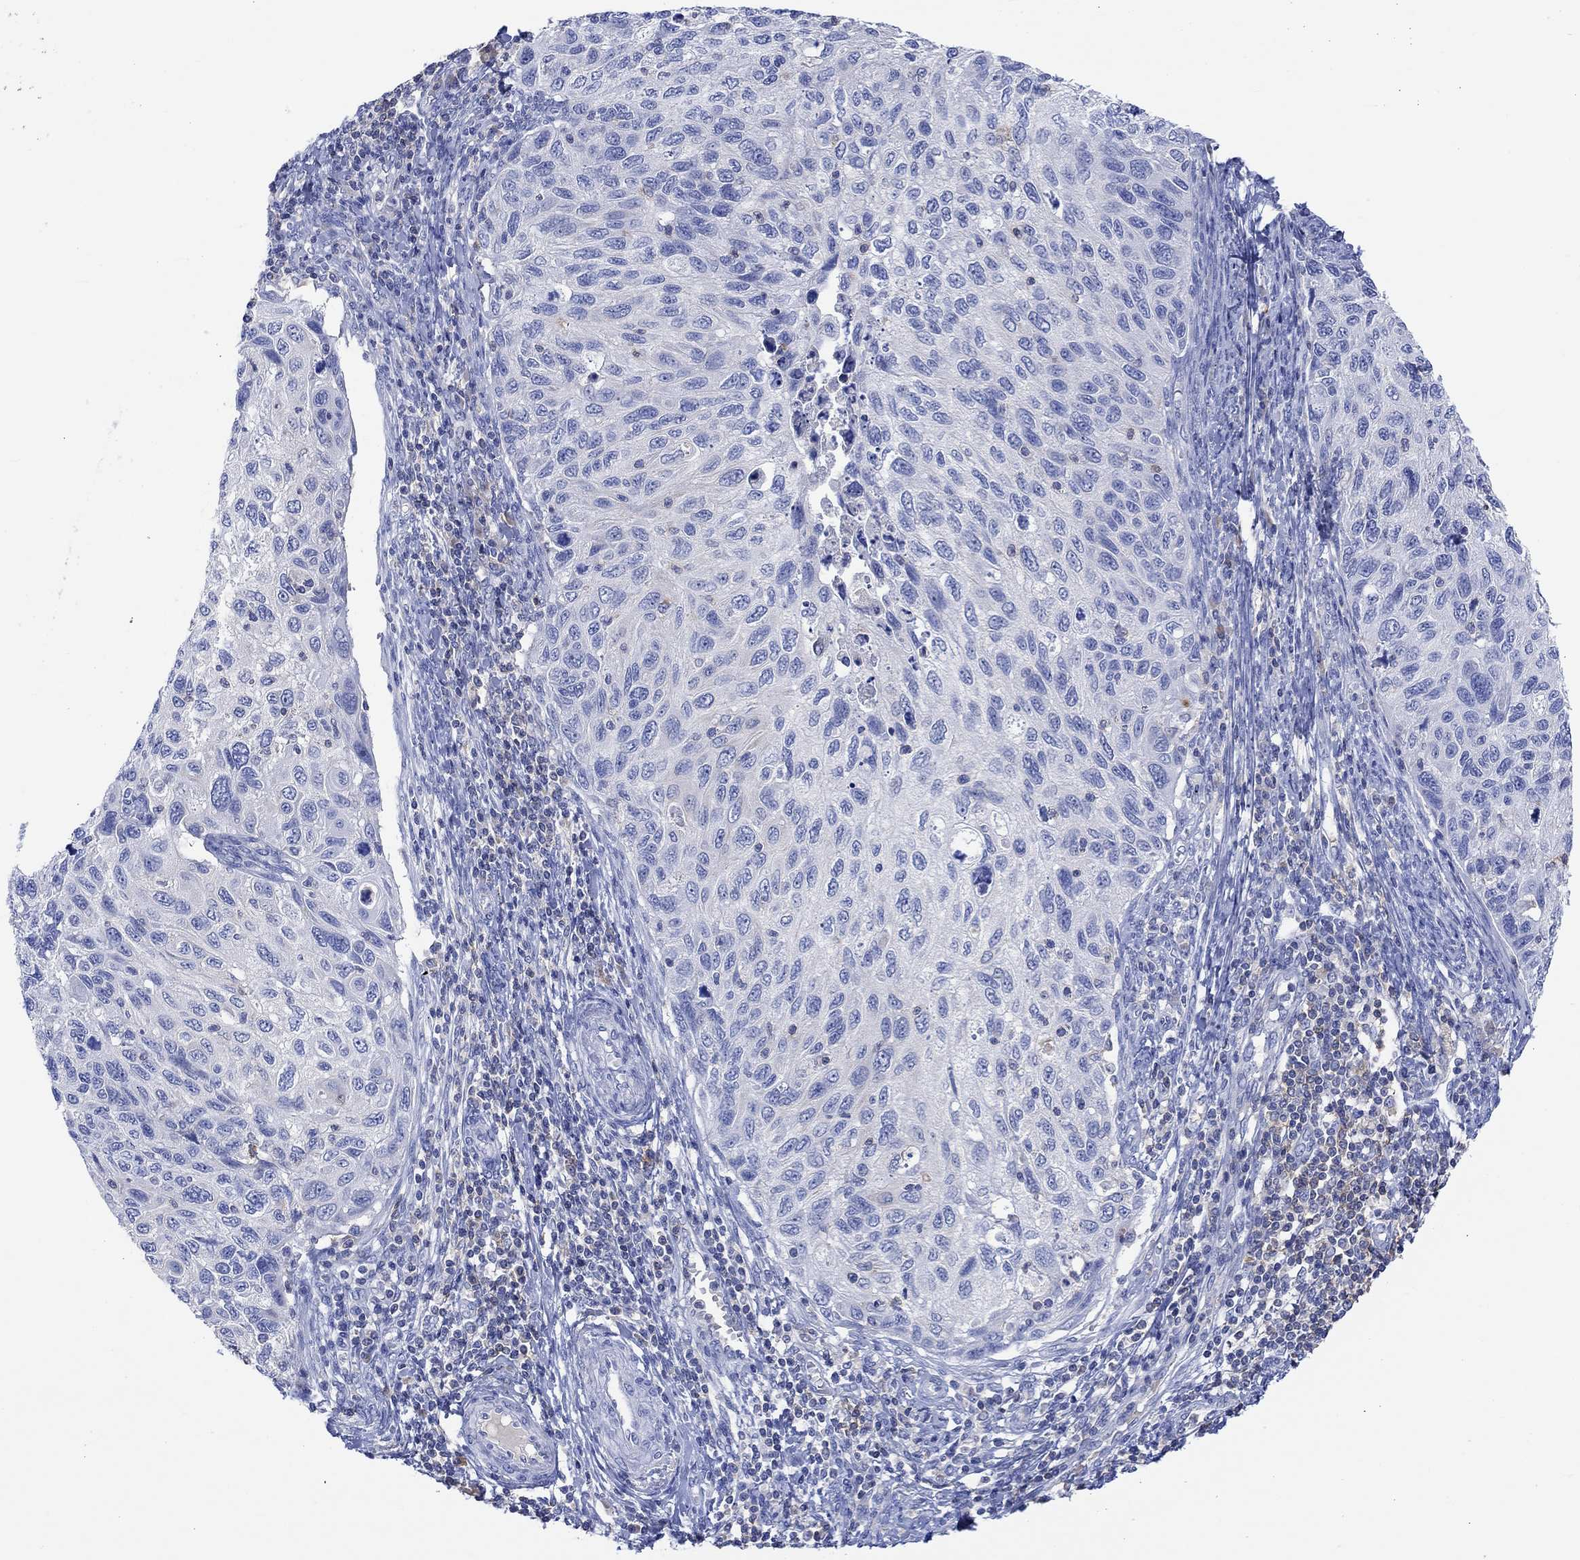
{"staining": {"intensity": "negative", "quantity": "none", "location": "none"}, "tissue": "cervical cancer", "cell_type": "Tumor cells", "image_type": "cancer", "snomed": [{"axis": "morphology", "description": "Squamous cell carcinoma, NOS"}, {"axis": "topography", "description": "Cervix"}], "caption": "Immunohistochemistry photomicrograph of human cervical squamous cell carcinoma stained for a protein (brown), which displays no staining in tumor cells.", "gene": "GCM1", "patient": {"sex": "female", "age": 70}}